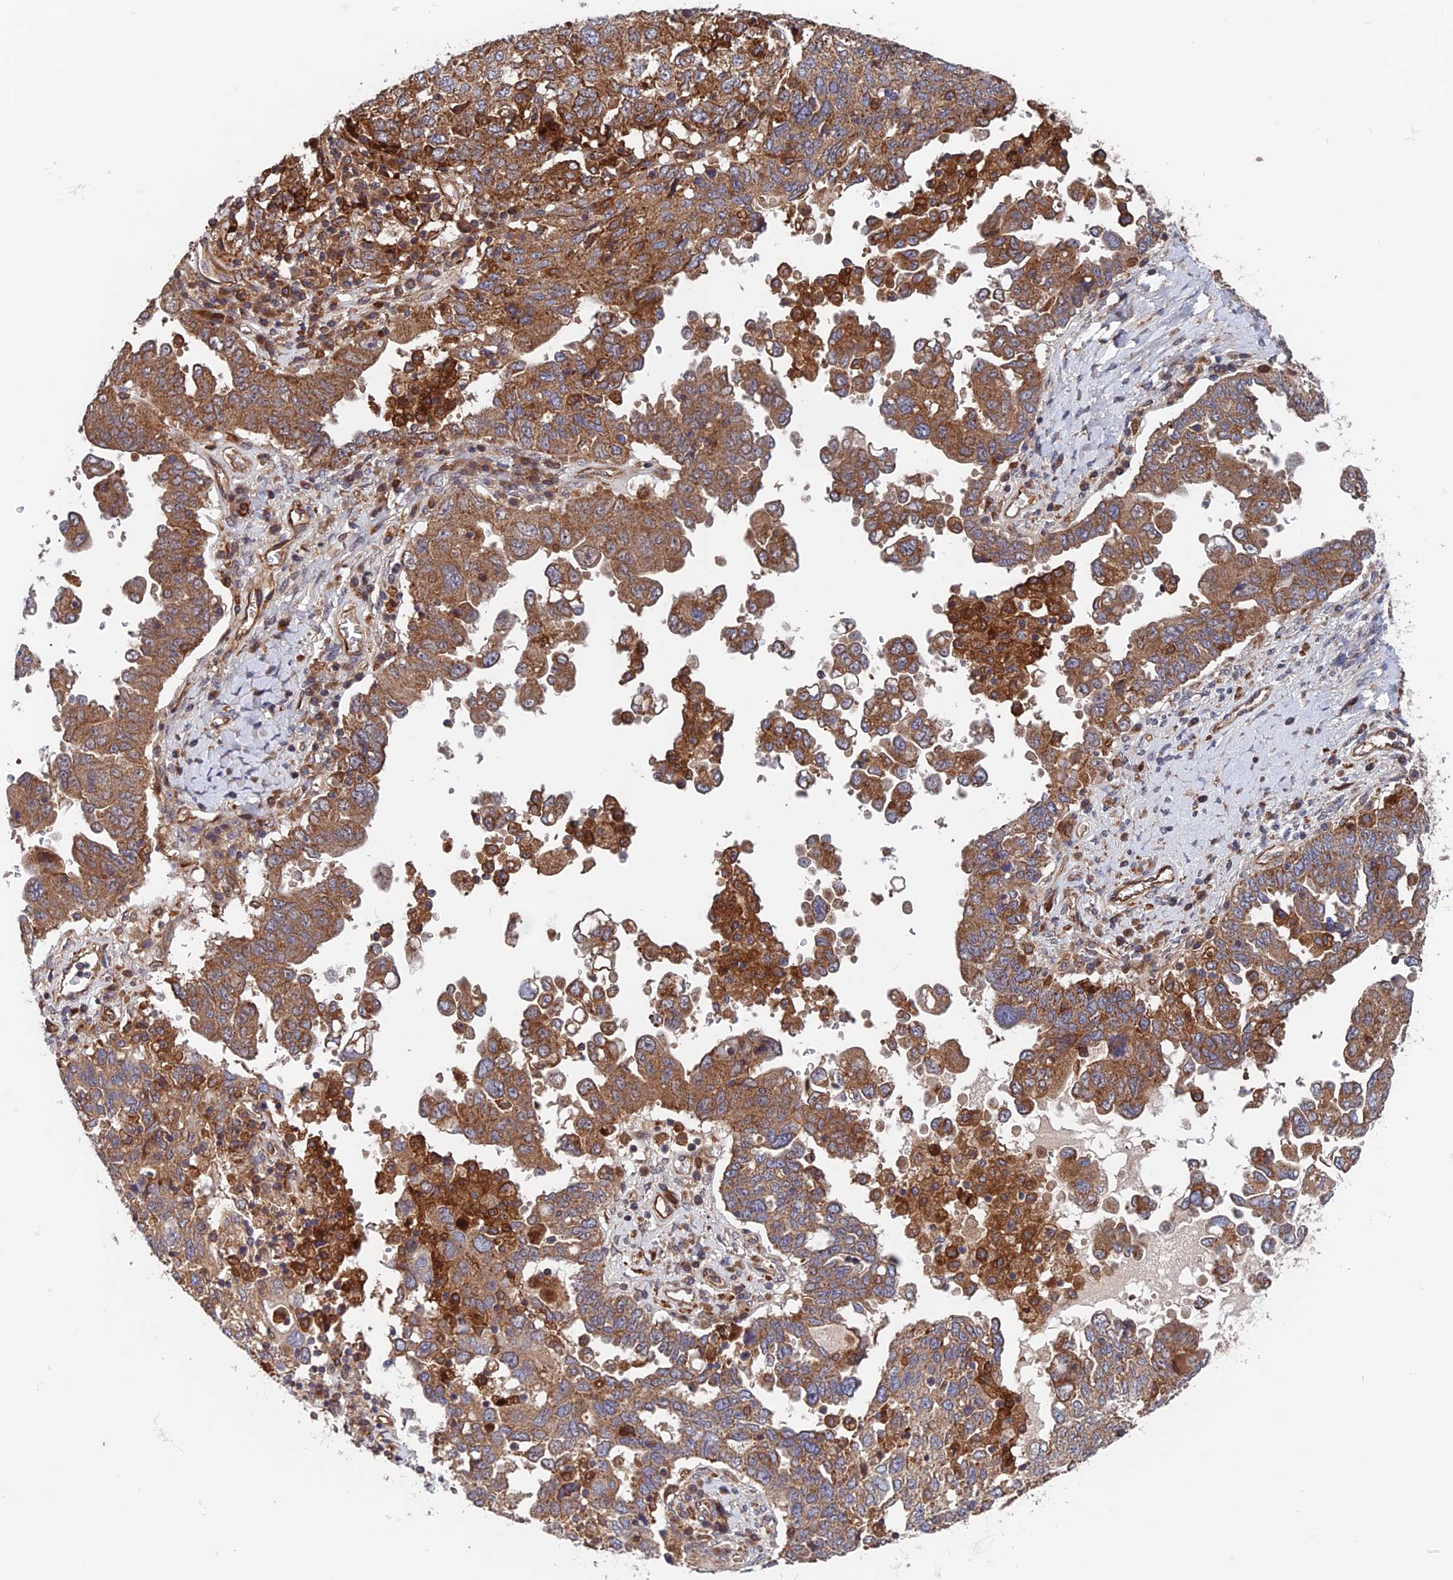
{"staining": {"intensity": "strong", "quantity": "25%-75%", "location": "cytoplasmic/membranous"}, "tissue": "ovarian cancer", "cell_type": "Tumor cells", "image_type": "cancer", "snomed": [{"axis": "morphology", "description": "Carcinoma, endometroid"}, {"axis": "topography", "description": "Ovary"}], "caption": "Immunohistochemistry (DAB (3,3'-diaminobenzidine)) staining of human ovarian cancer displays strong cytoplasmic/membranous protein expression in about 25%-75% of tumor cells.", "gene": "NUDT16L1", "patient": {"sex": "female", "age": 62}}